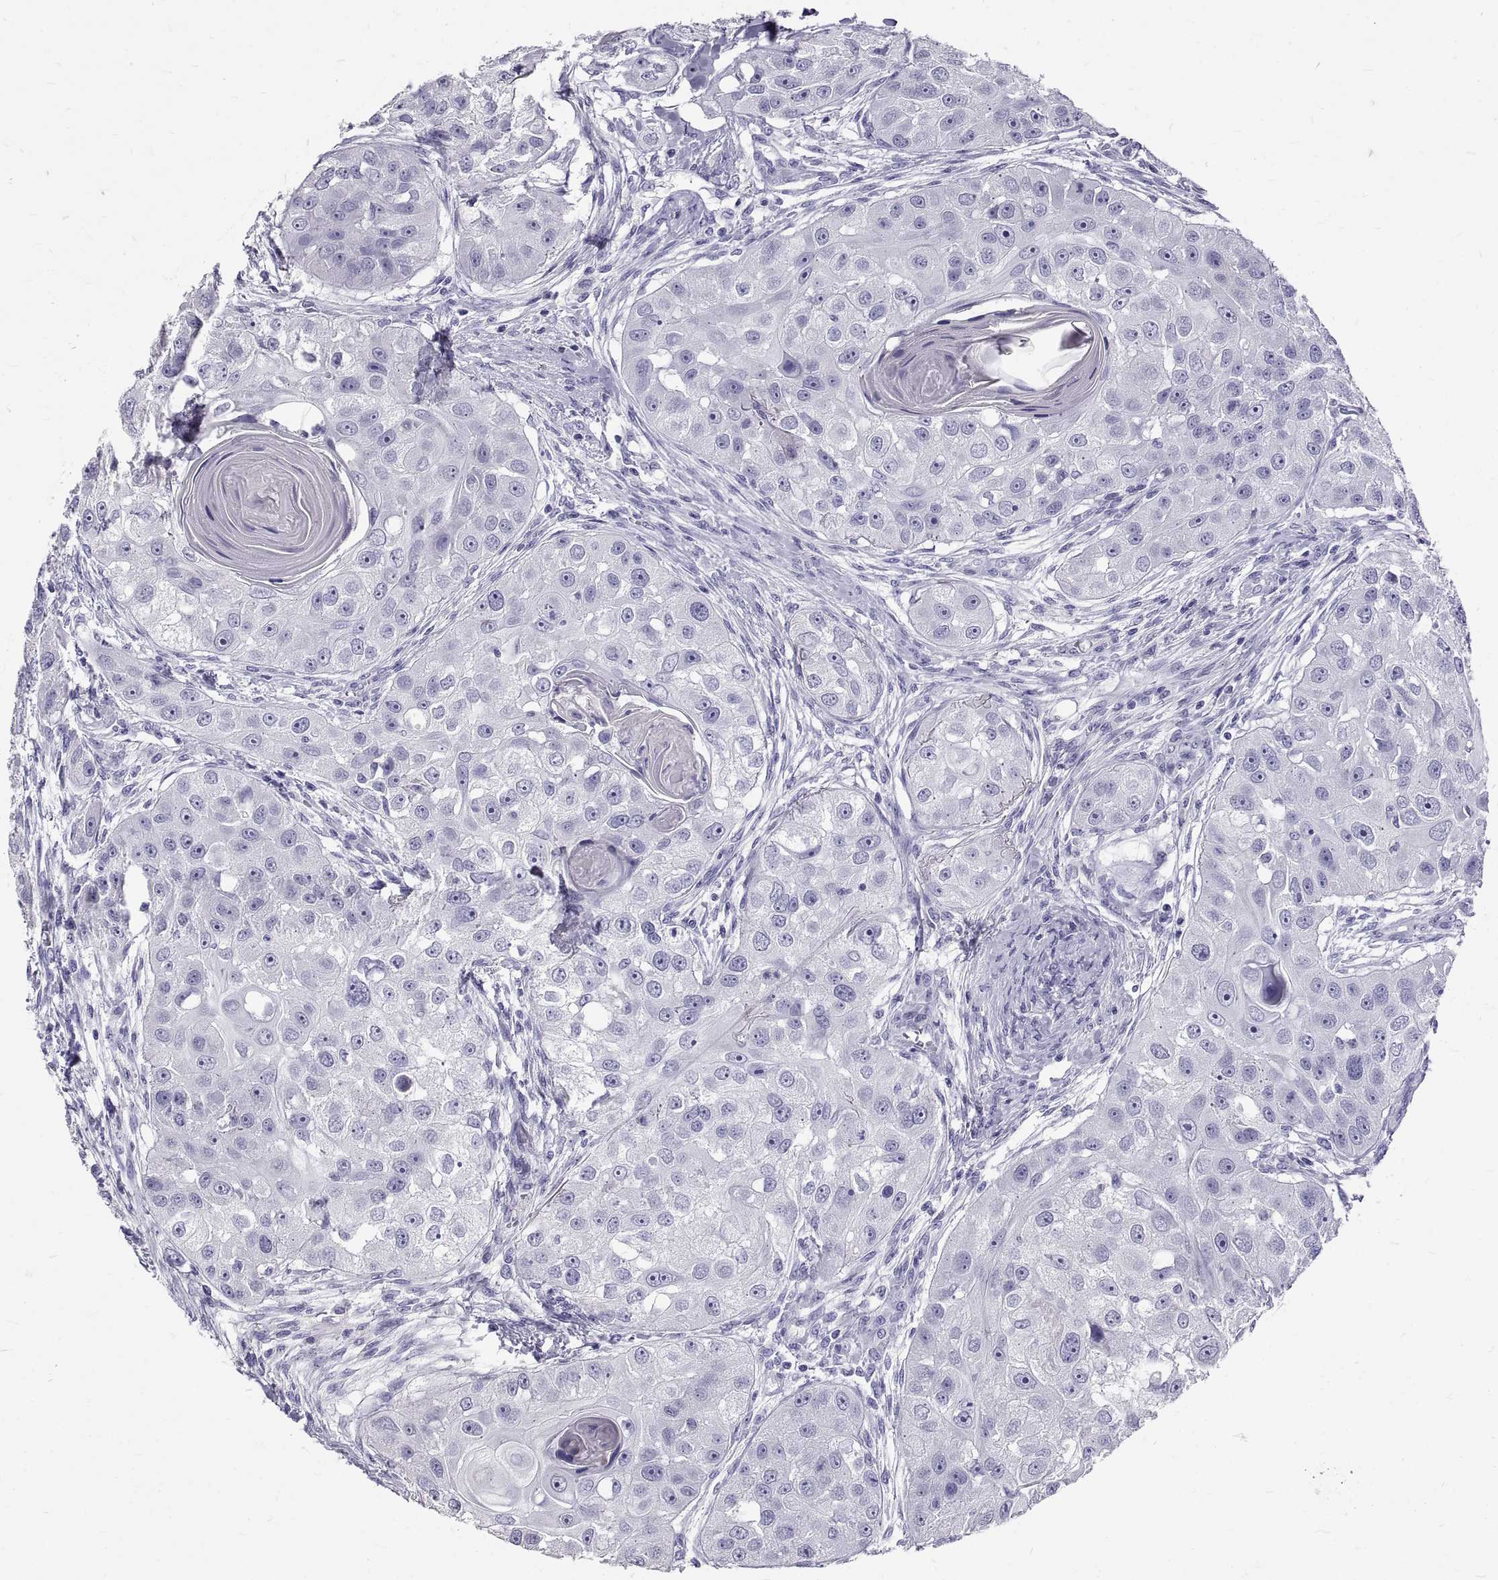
{"staining": {"intensity": "negative", "quantity": "none", "location": "none"}, "tissue": "head and neck cancer", "cell_type": "Tumor cells", "image_type": "cancer", "snomed": [{"axis": "morphology", "description": "Squamous cell carcinoma, NOS"}, {"axis": "topography", "description": "Head-Neck"}], "caption": "Human squamous cell carcinoma (head and neck) stained for a protein using immunohistochemistry demonstrates no staining in tumor cells.", "gene": "GNG12", "patient": {"sex": "male", "age": 51}}